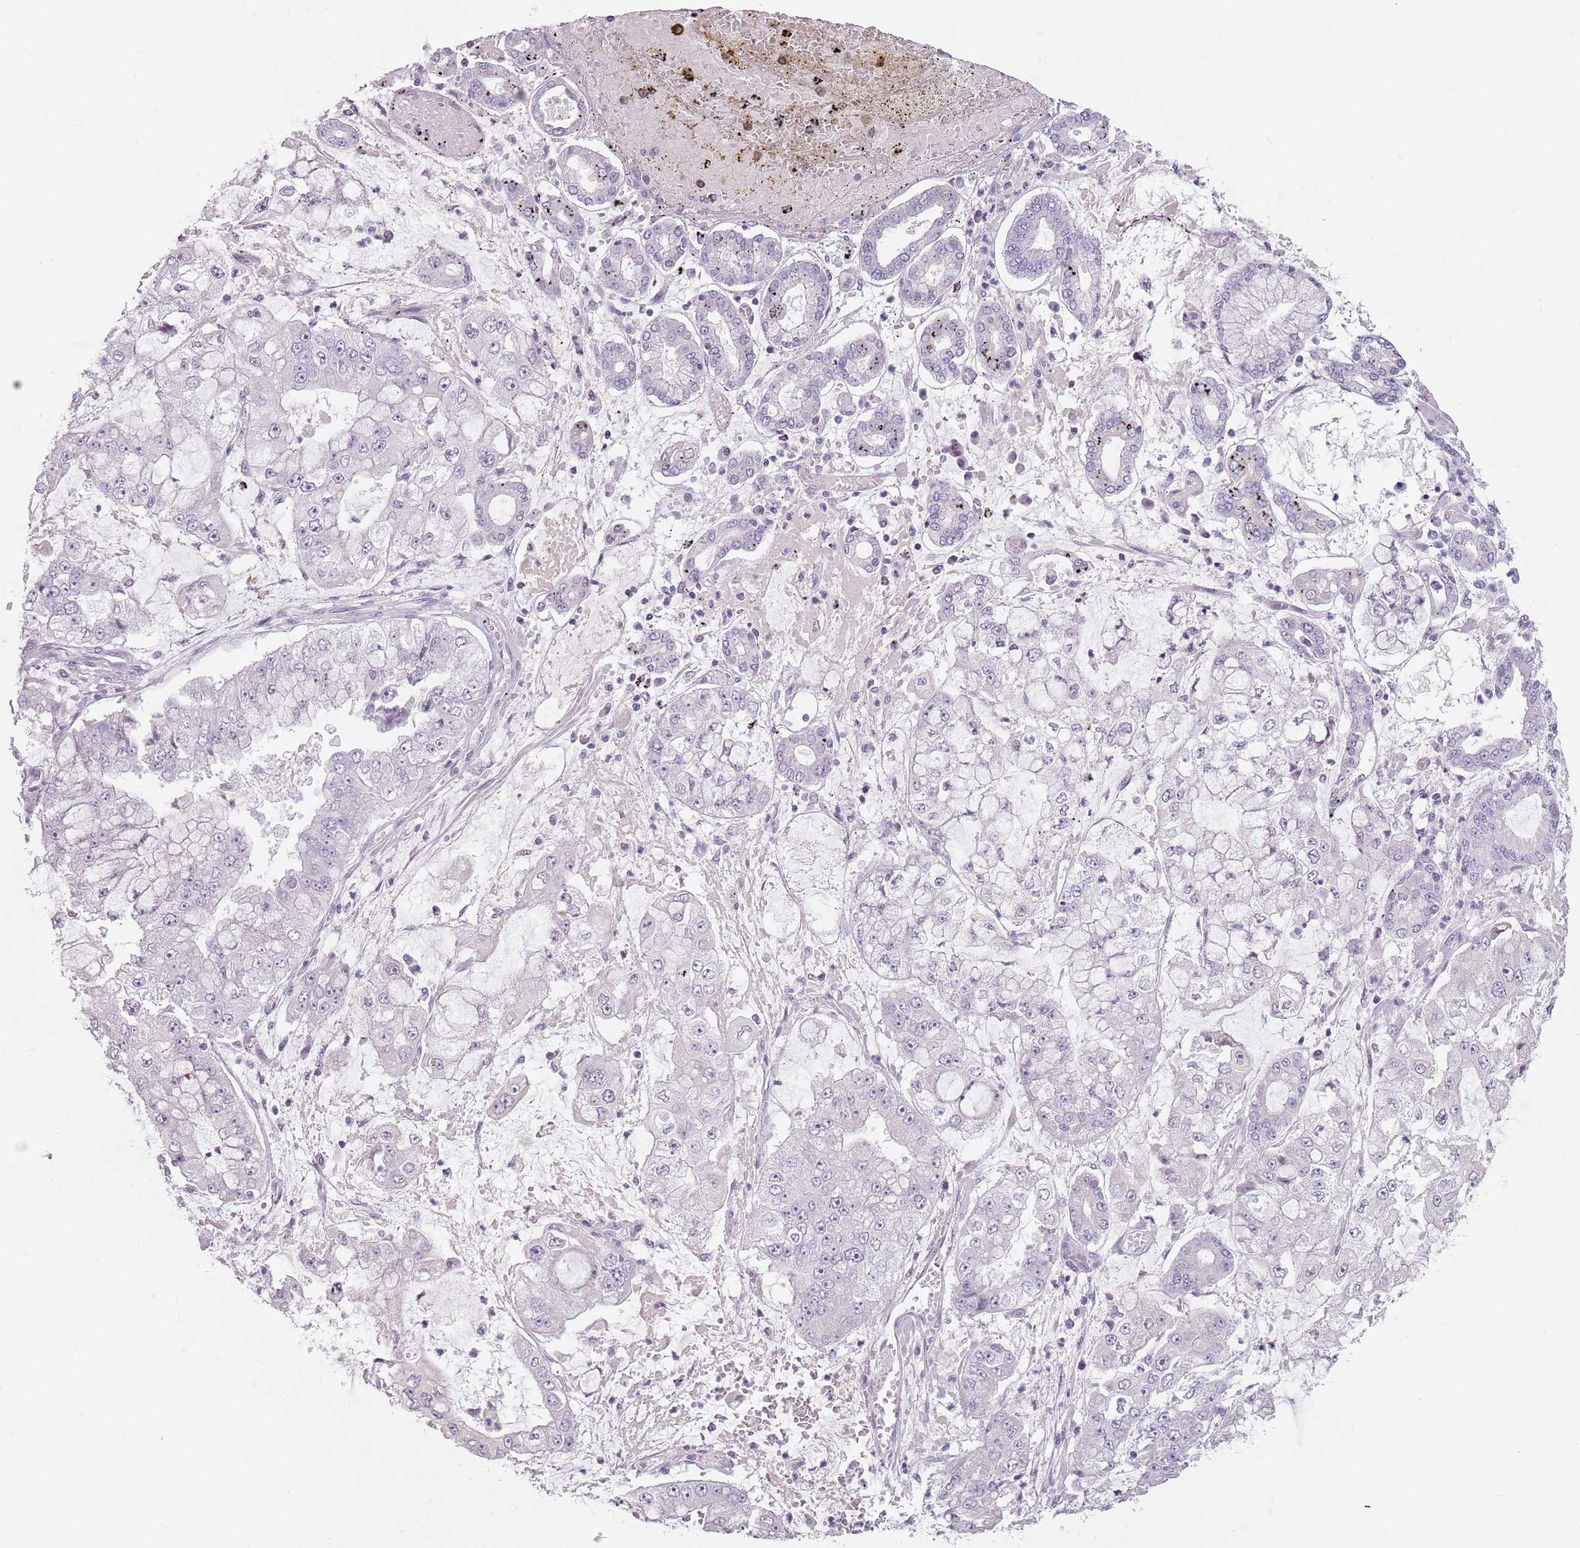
{"staining": {"intensity": "negative", "quantity": "none", "location": "none"}, "tissue": "stomach cancer", "cell_type": "Tumor cells", "image_type": "cancer", "snomed": [{"axis": "morphology", "description": "Adenocarcinoma, NOS"}, {"axis": "topography", "description": "Stomach"}], "caption": "Human adenocarcinoma (stomach) stained for a protein using IHC demonstrates no expression in tumor cells.", "gene": "CEP19", "patient": {"sex": "male", "age": 76}}